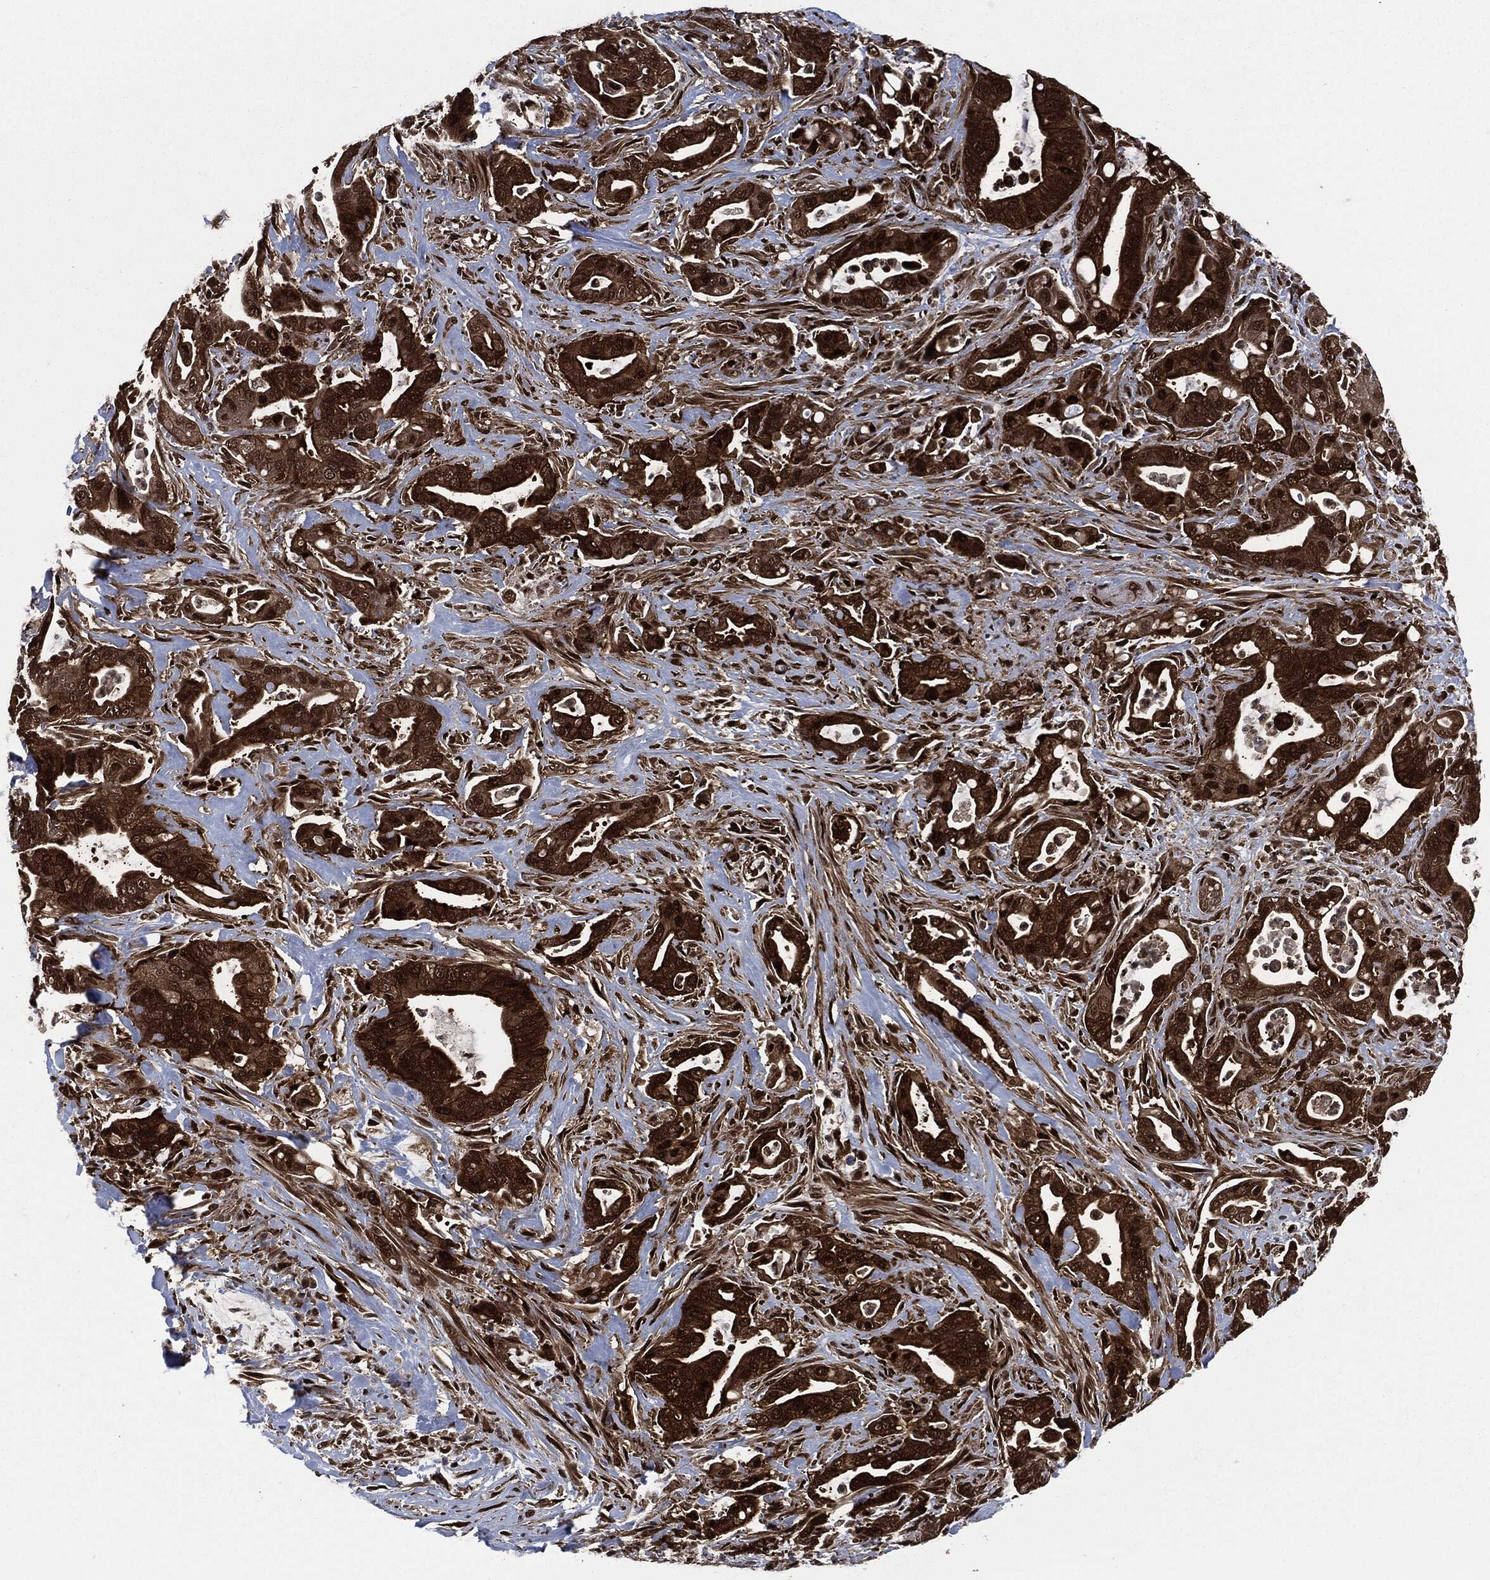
{"staining": {"intensity": "strong", "quantity": ">75%", "location": "cytoplasmic/membranous,nuclear"}, "tissue": "pancreatic cancer", "cell_type": "Tumor cells", "image_type": "cancer", "snomed": [{"axis": "morphology", "description": "Normal tissue, NOS"}, {"axis": "morphology", "description": "Inflammation, NOS"}, {"axis": "morphology", "description": "Adenocarcinoma, NOS"}, {"axis": "topography", "description": "Pancreas"}], "caption": "Immunohistochemistry of human adenocarcinoma (pancreatic) demonstrates high levels of strong cytoplasmic/membranous and nuclear staining in approximately >75% of tumor cells. (Brightfield microscopy of DAB IHC at high magnification).", "gene": "DCTN1", "patient": {"sex": "male", "age": 57}}